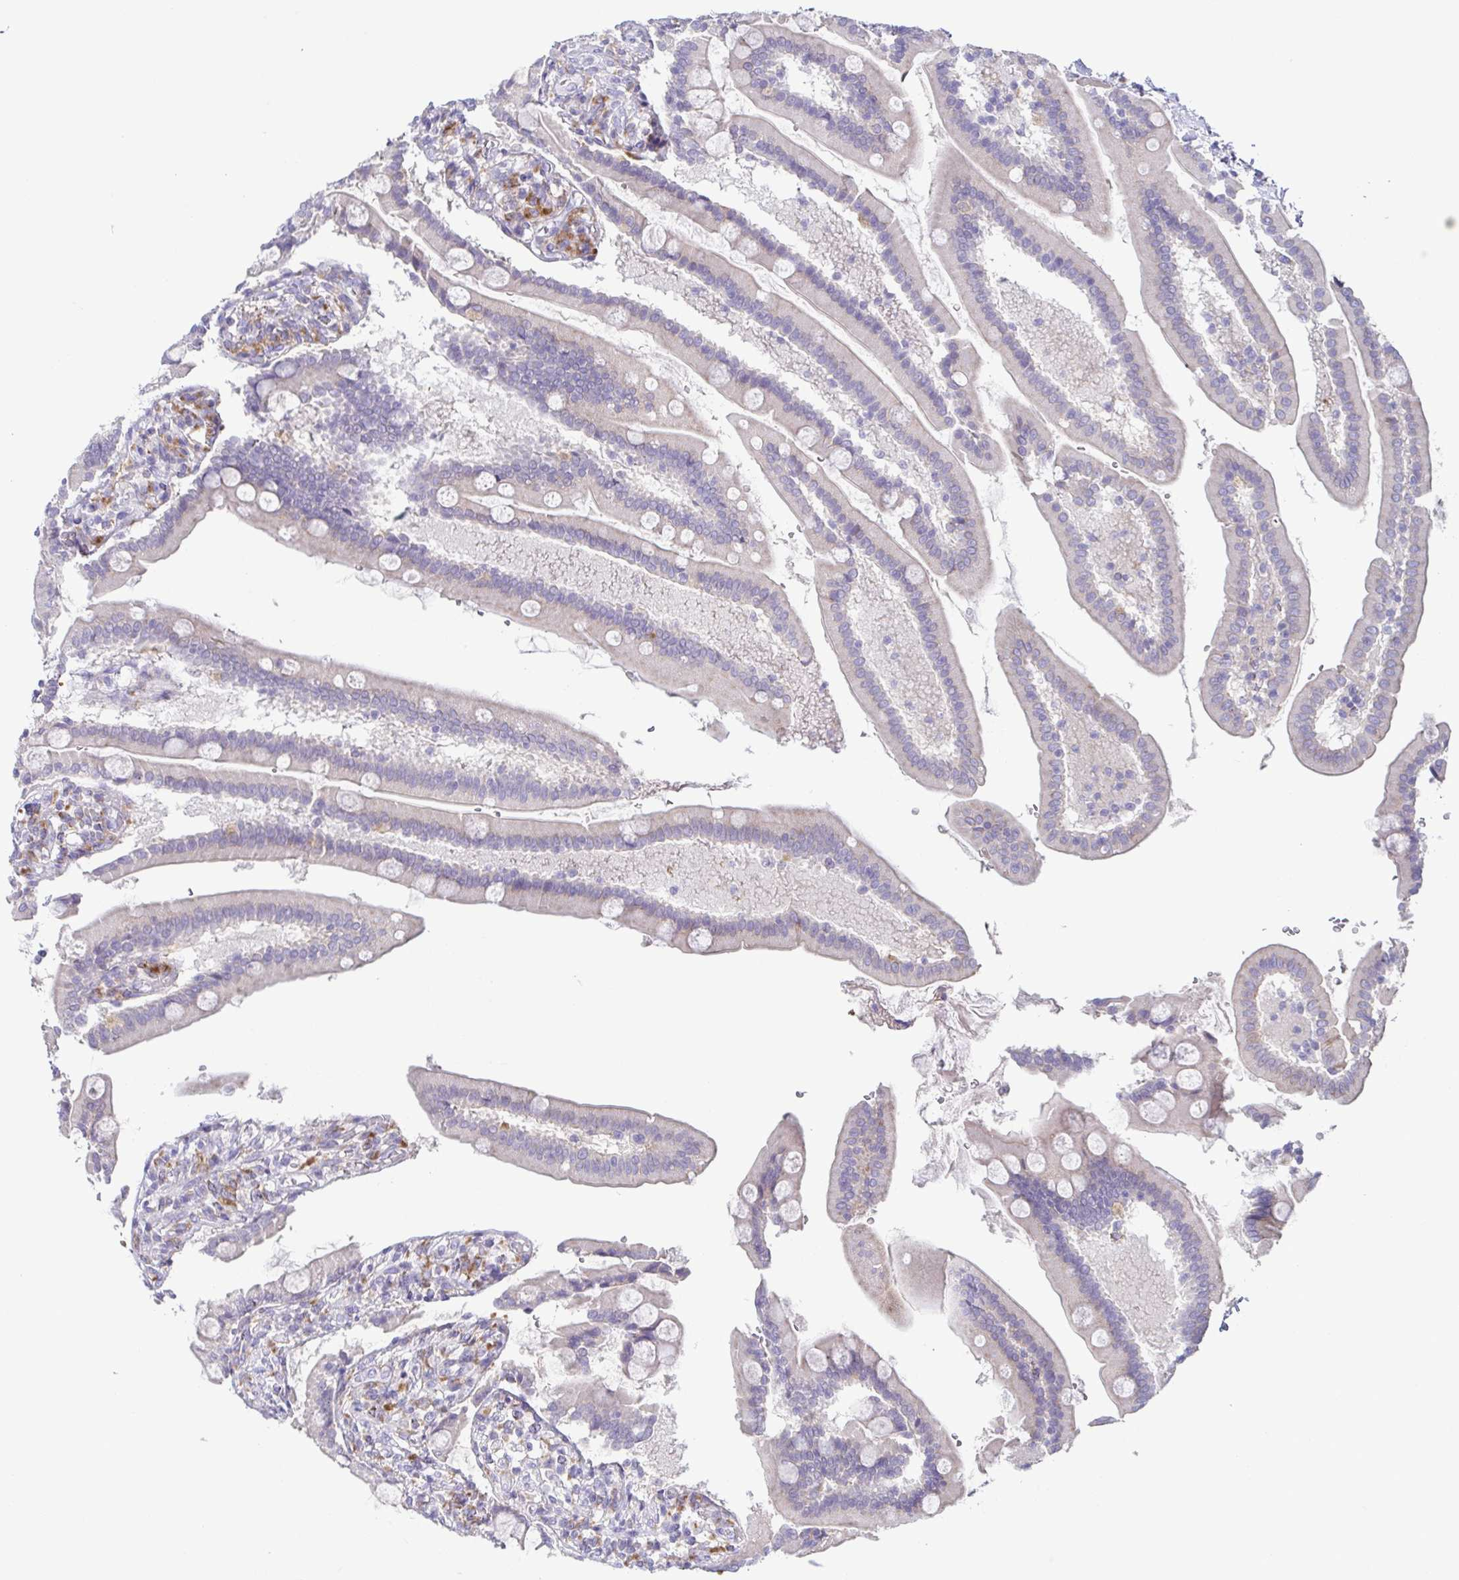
{"staining": {"intensity": "negative", "quantity": "none", "location": "none"}, "tissue": "duodenum", "cell_type": "Glandular cells", "image_type": "normal", "snomed": [{"axis": "morphology", "description": "Normal tissue, NOS"}, {"axis": "topography", "description": "Duodenum"}], "caption": "The IHC micrograph has no significant expression in glandular cells of duodenum. (DAB immunohistochemistry (IHC) visualized using brightfield microscopy, high magnification).", "gene": "ATP6V1G2", "patient": {"sex": "female", "age": 67}}